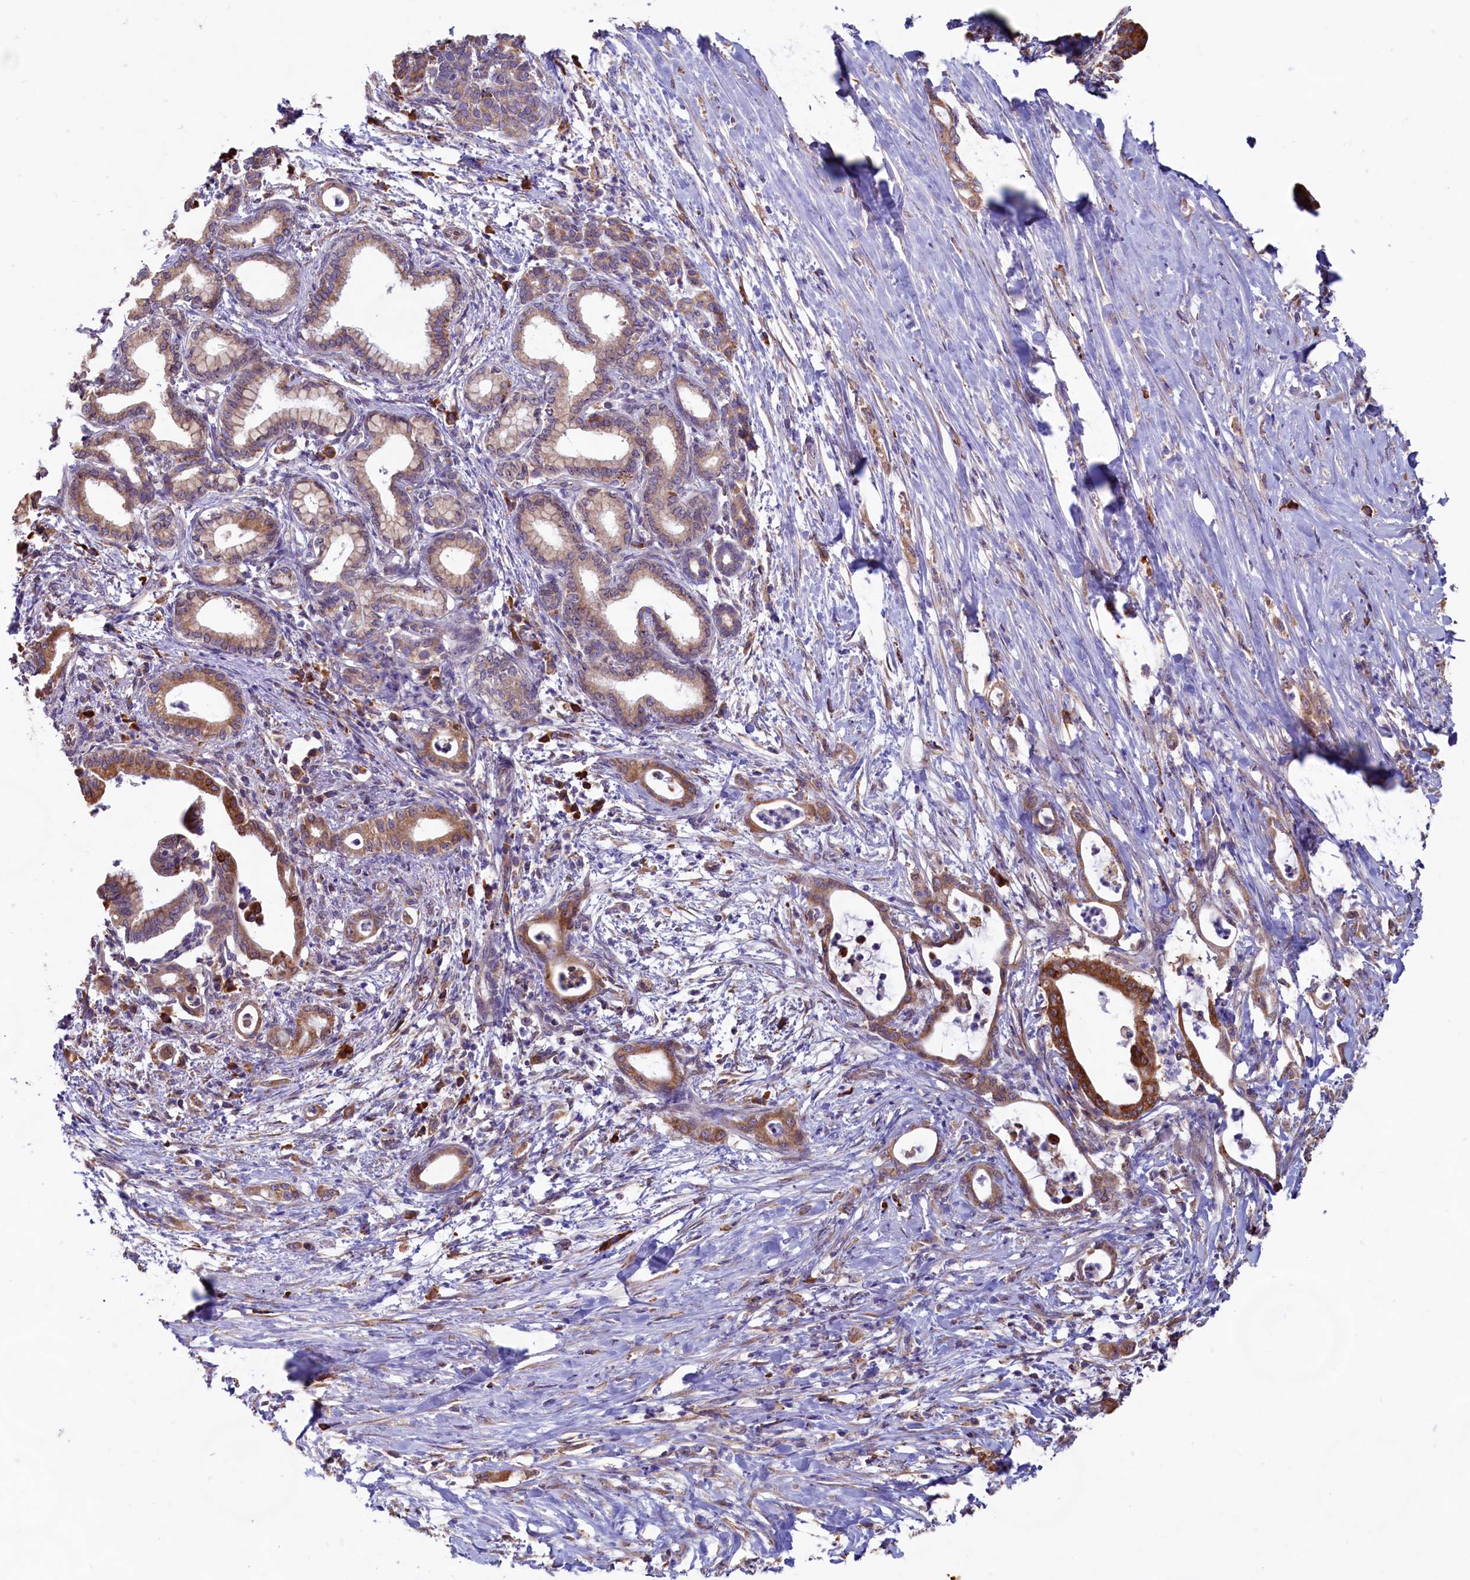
{"staining": {"intensity": "moderate", "quantity": ">75%", "location": "cytoplasmic/membranous"}, "tissue": "pancreatic cancer", "cell_type": "Tumor cells", "image_type": "cancer", "snomed": [{"axis": "morphology", "description": "Adenocarcinoma, NOS"}, {"axis": "topography", "description": "Pancreas"}], "caption": "Protein expression analysis of human pancreatic cancer (adenocarcinoma) reveals moderate cytoplasmic/membranous staining in approximately >75% of tumor cells. The staining was performed using DAB to visualize the protein expression in brown, while the nuclei were stained in blue with hematoxylin (Magnification: 20x).", "gene": "TBC1D19", "patient": {"sex": "female", "age": 55}}